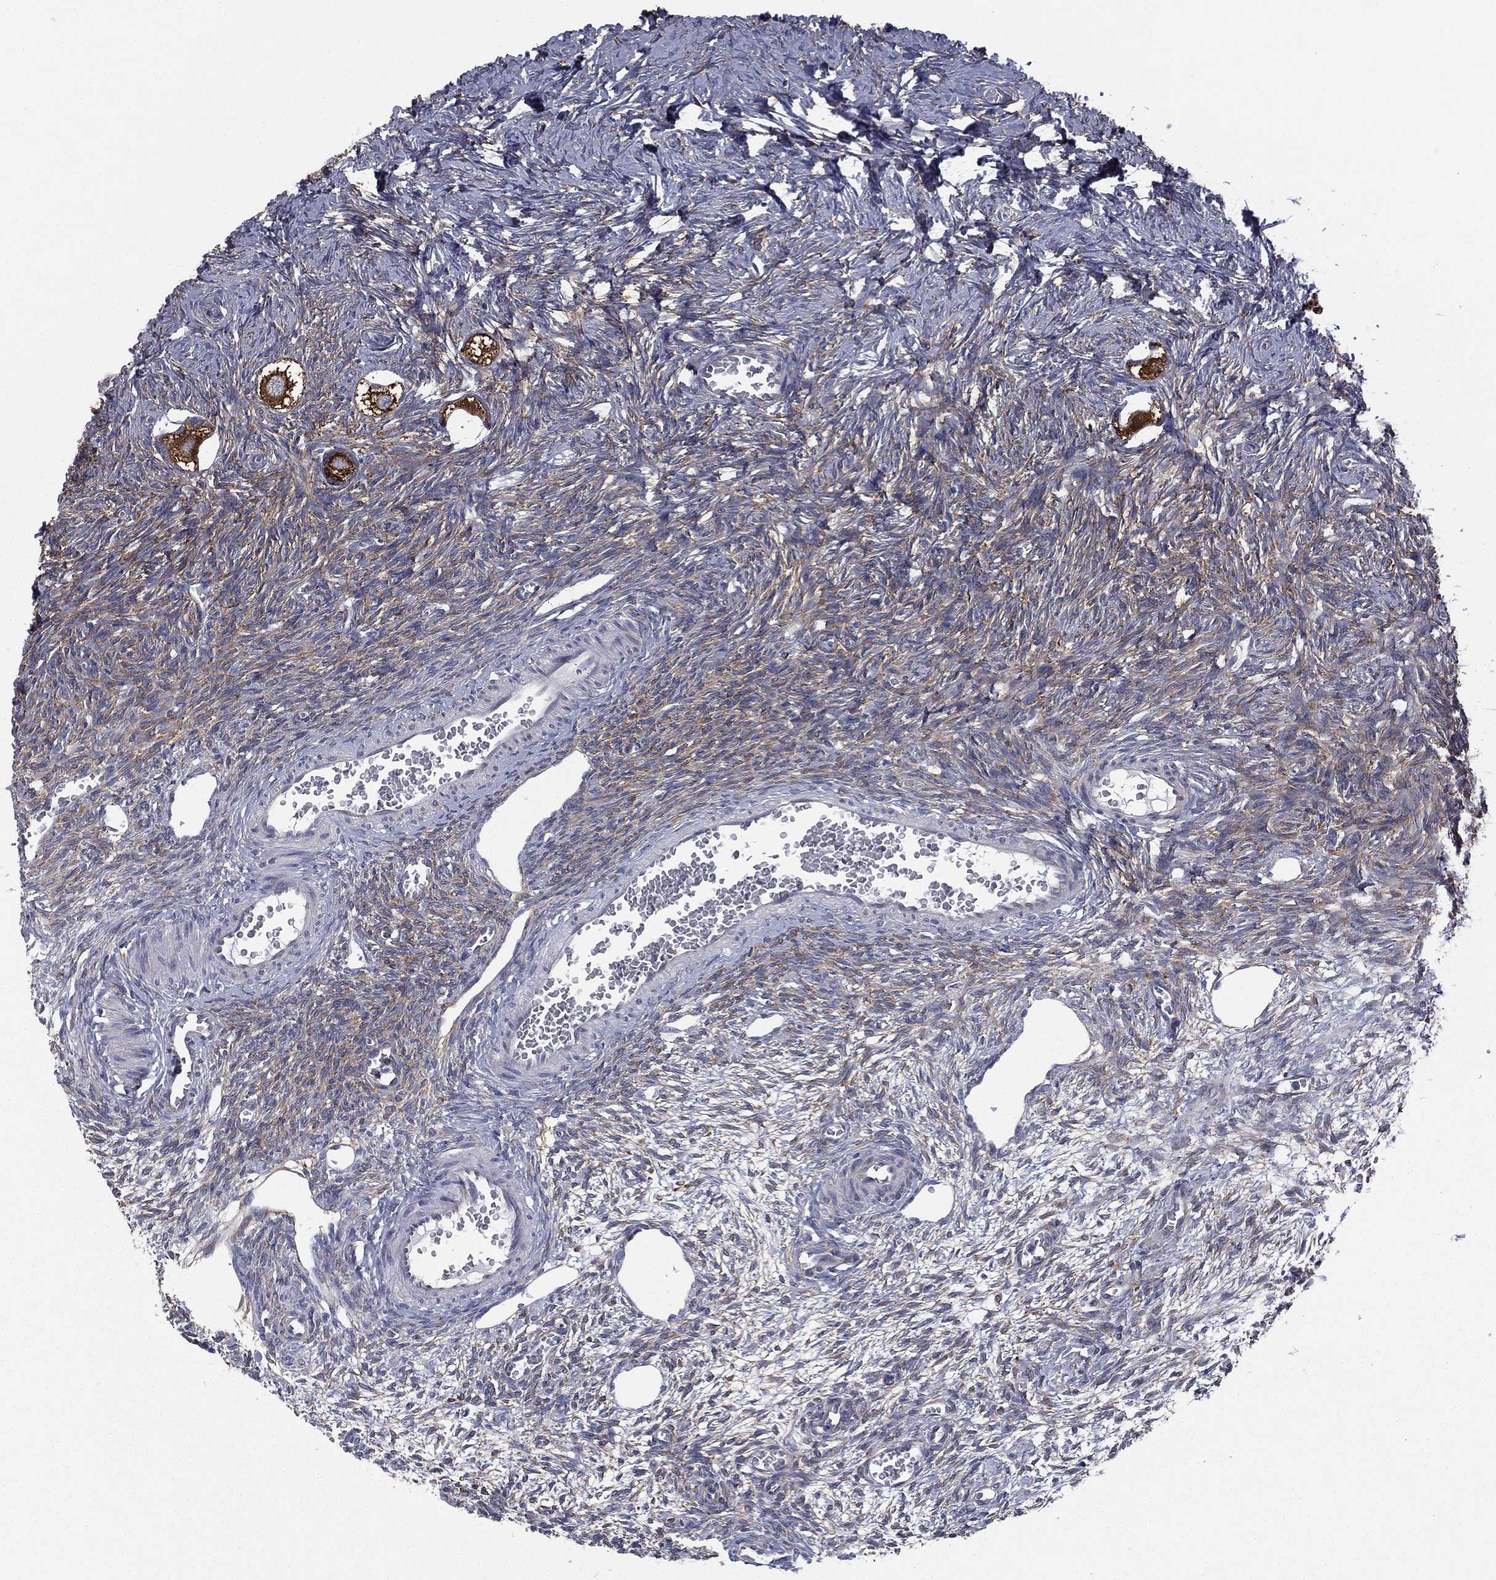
{"staining": {"intensity": "strong", "quantity": ">75%", "location": "cytoplasmic/membranous"}, "tissue": "ovary", "cell_type": "Follicle cells", "image_type": "normal", "snomed": [{"axis": "morphology", "description": "Normal tissue, NOS"}, {"axis": "topography", "description": "Ovary"}], "caption": "Immunohistochemical staining of unremarkable human ovary shows strong cytoplasmic/membranous protein staining in approximately >75% of follicle cells.", "gene": "FARSA", "patient": {"sex": "female", "age": 27}}